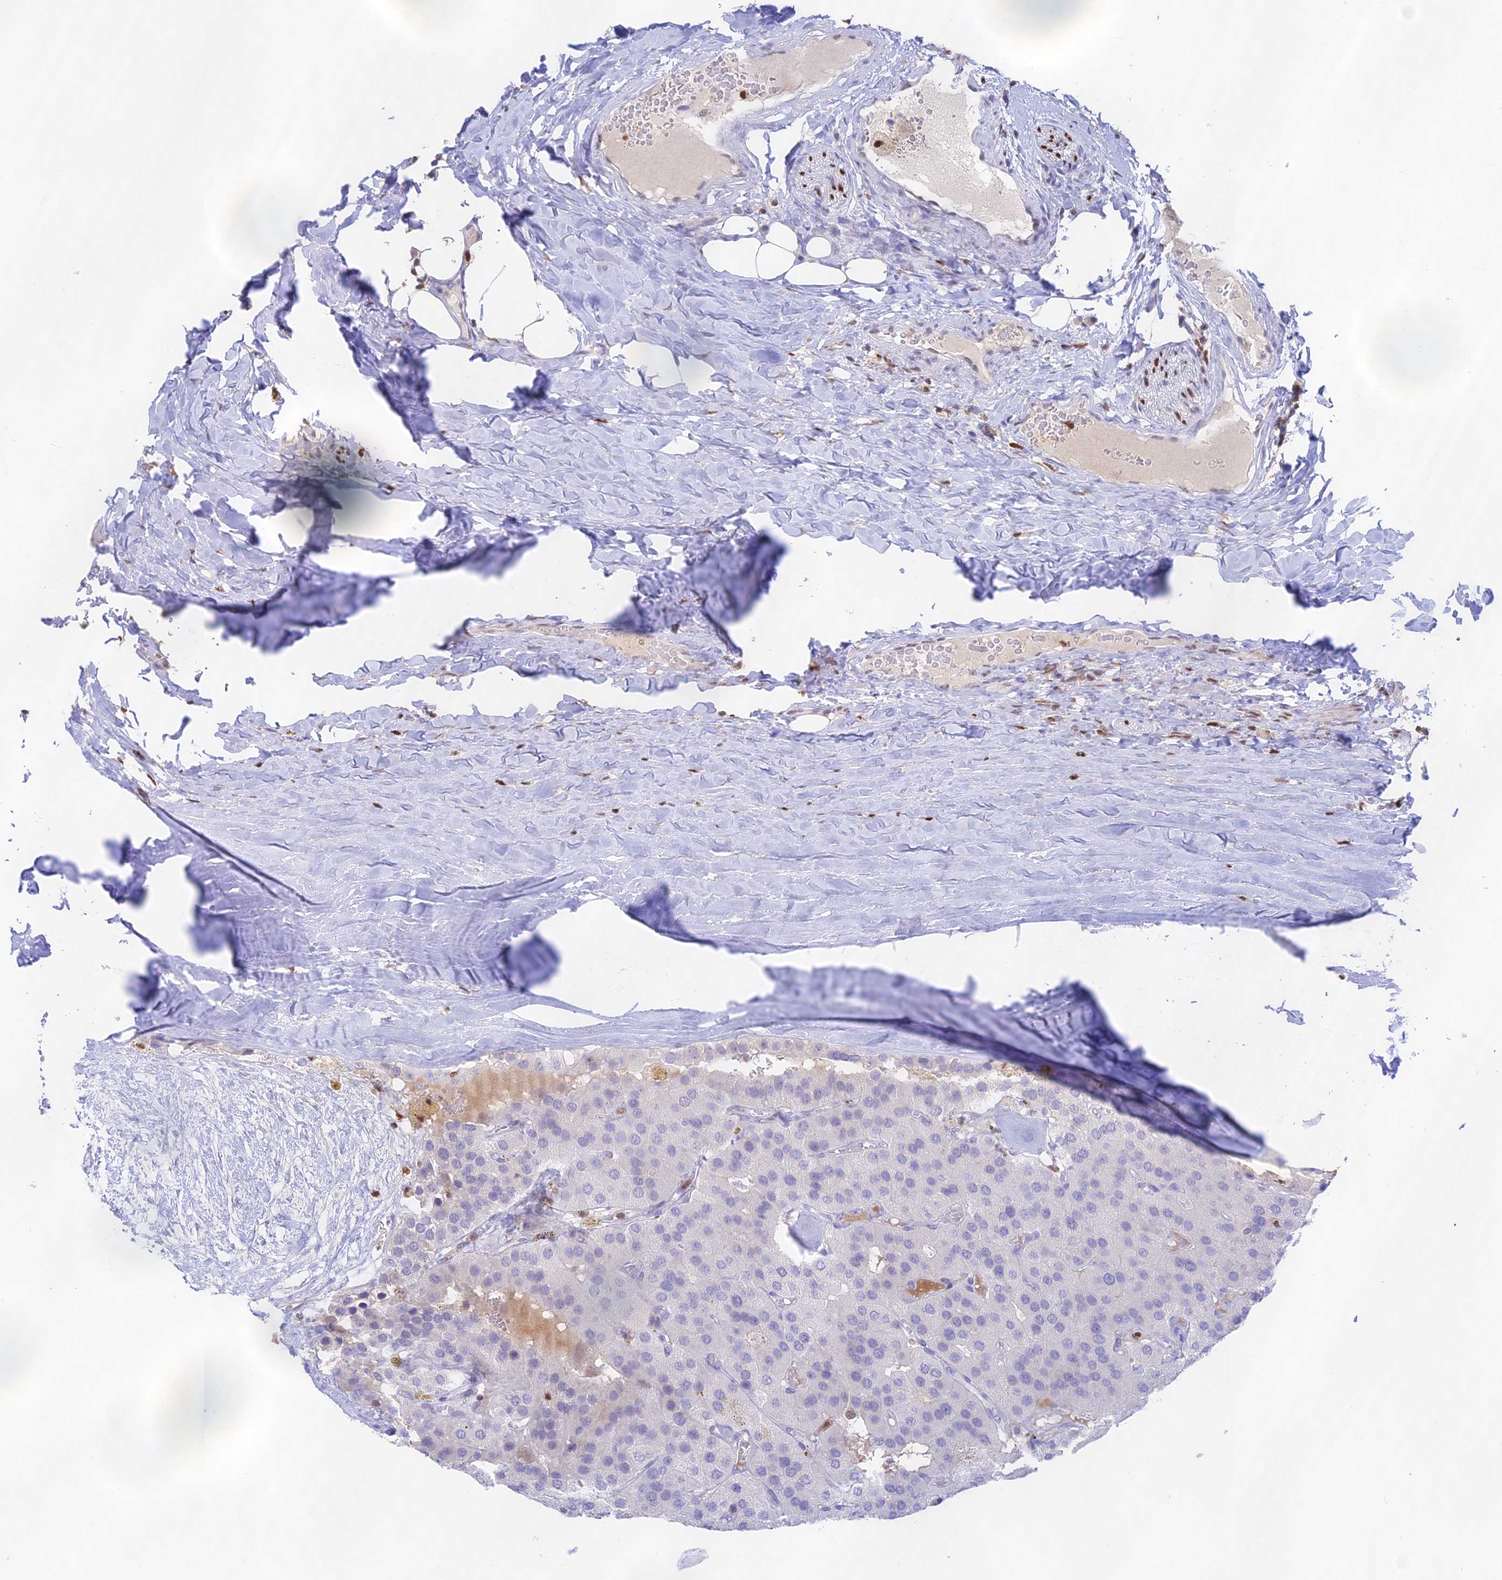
{"staining": {"intensity": "negative", "quantity": "none", "location": "none"}, "tissue": "parathyroid gland", "cell_type": "Glandular cells", "image_type": "normal", "snomed": [{"axis": "morphology", "description": "Normal tissue, NOS"}, {"axis": "morphology", "description": "Adenoma, NOS"}, {"axis": "topography", "description": "Parathyroid gland"}], "caption": "Micrograph shows no significant protein positivity in glandular cells of normal parathyroid gland. (DAB immunohistochemistry (IHC) visualized using brightfield microscopy, high magnification).", "gene": "DENND1C", "patient": {"sex": "female", "age": 86}}